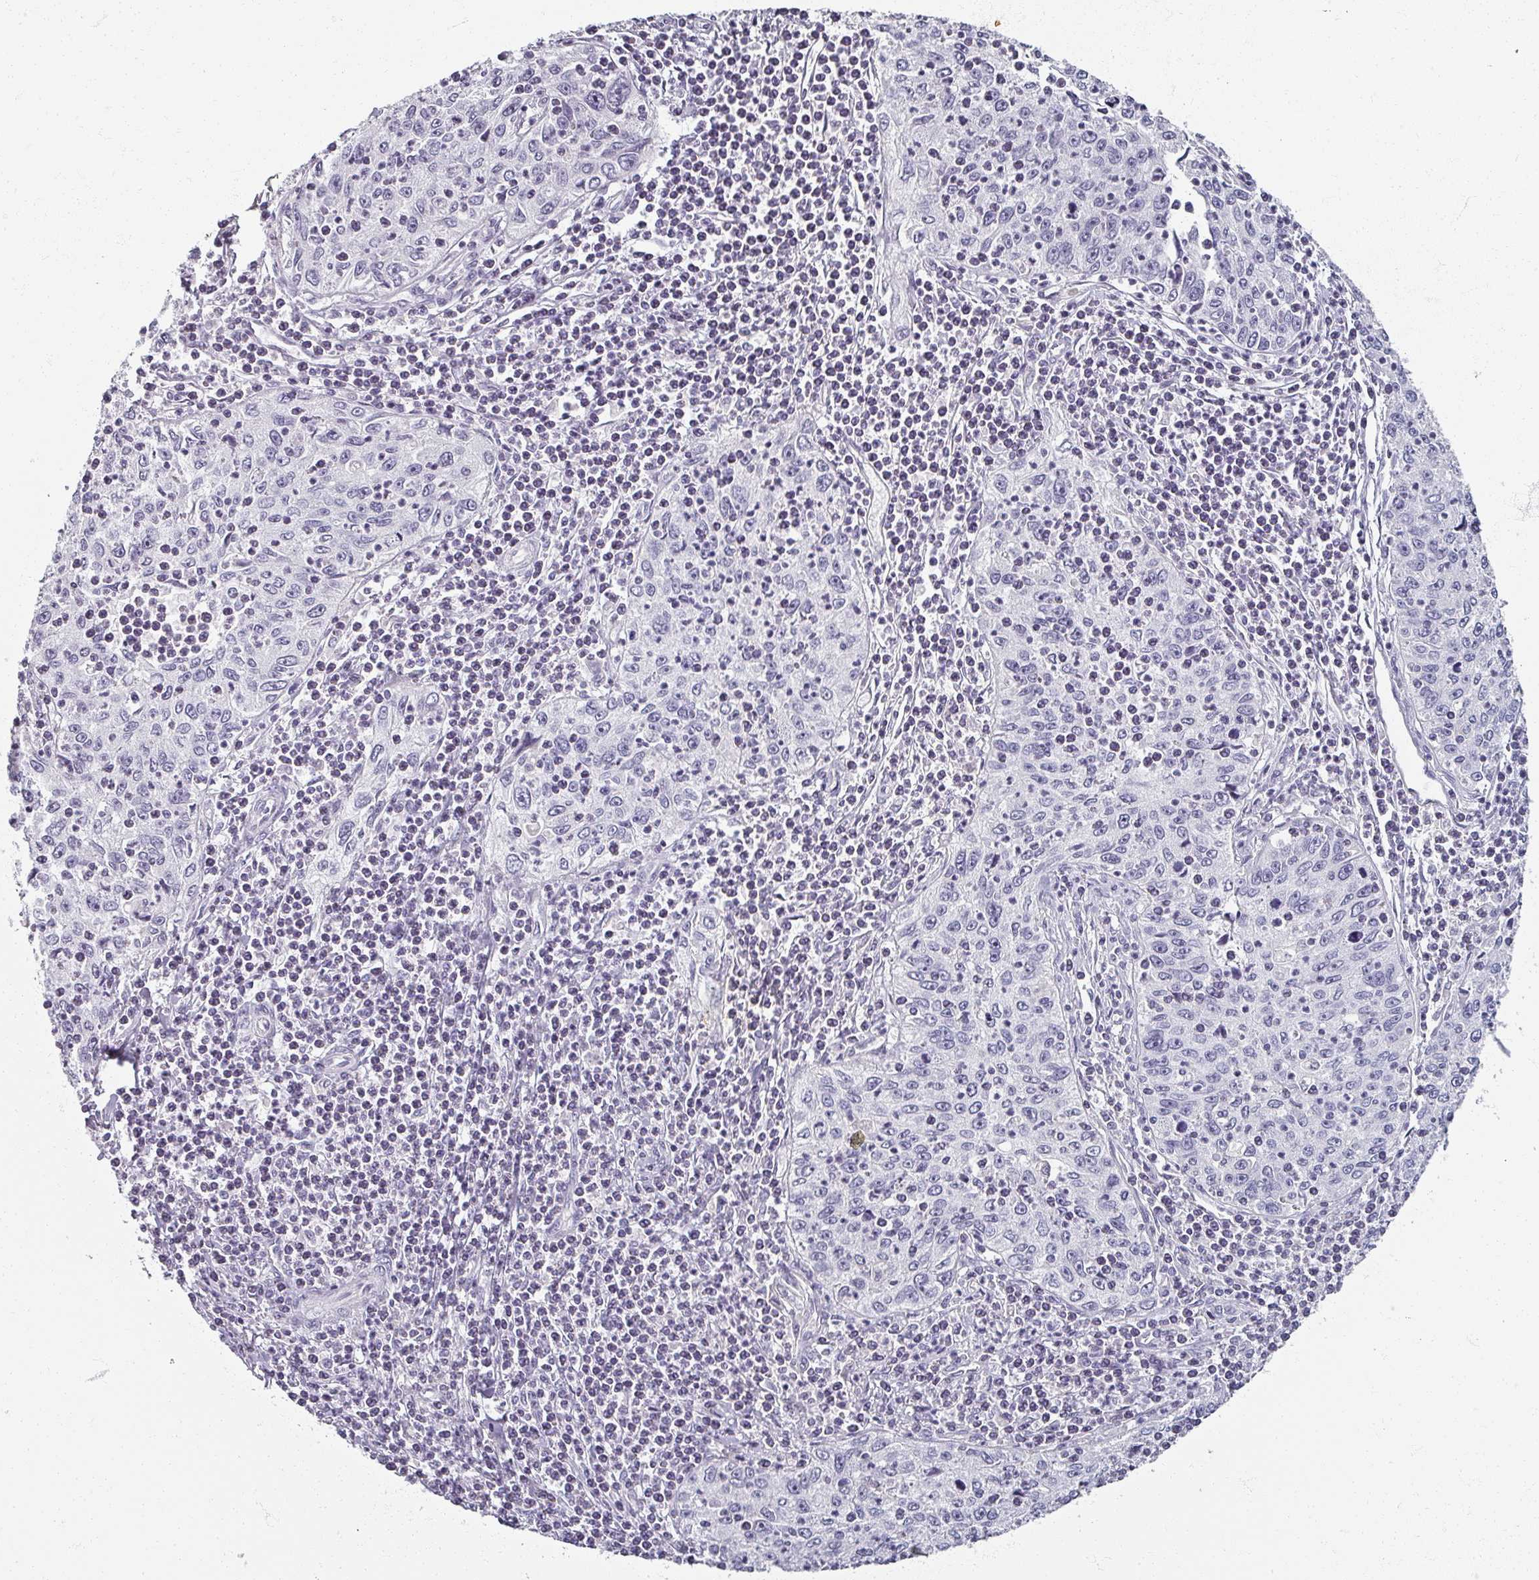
{"staining": {"intensity": "negative", "quantity": "none", "location": "none"}, "tissue": "cervical cancer", "cell_type": "Tumor cells", "image_type": "cancer", "snomed": [{"axis": "morphology", "description": "Squamous cell carcinoma, NOS"}, {"axis": "topography", "description": "Cervix"}], "caption": "The histopathology image shows no significant positivity in tumor cells of cervical squamous cell carcinoma.", "gene": "REG3G", "patient": {"sex": "female", "age": 30}}